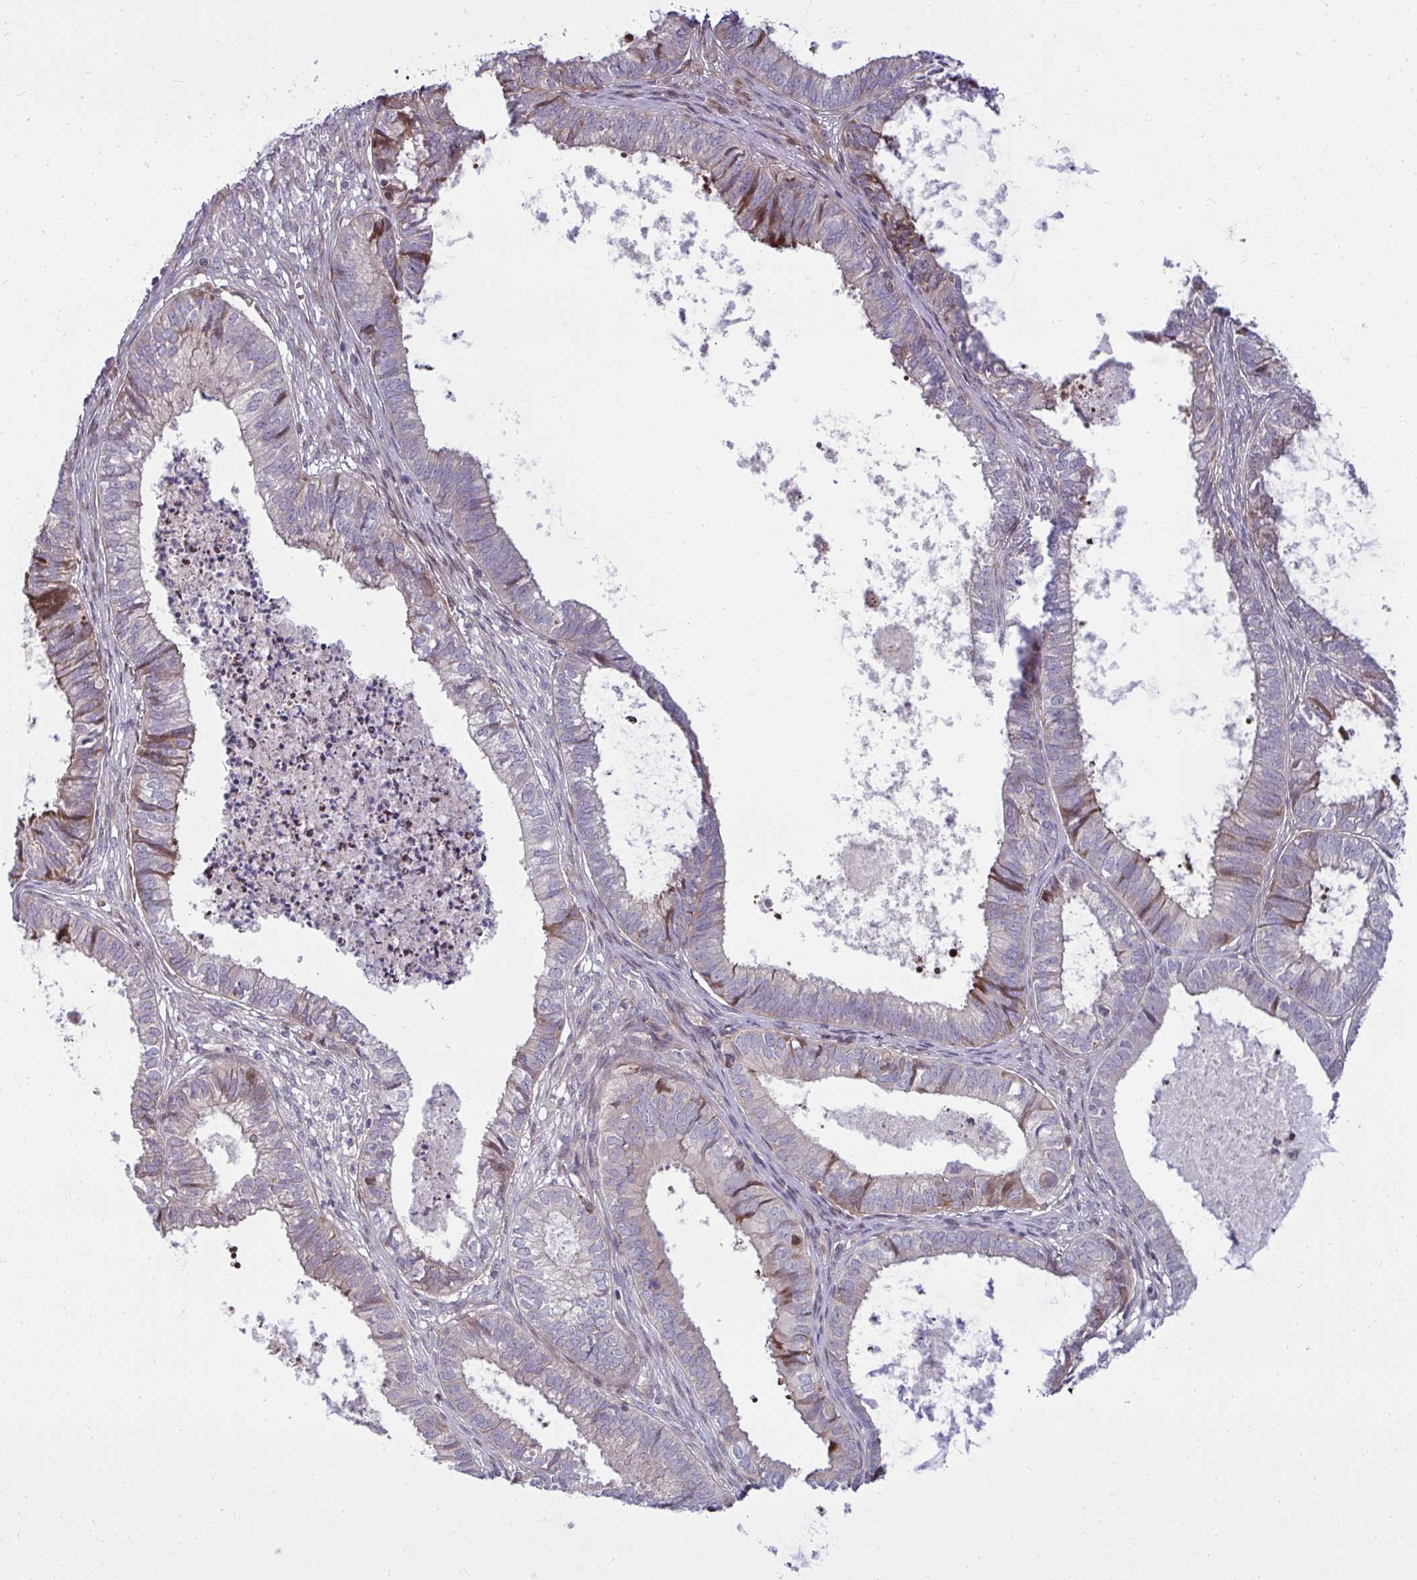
{"staining": {"intensity": "moderate", "quantity": "<25%", "location": "cytoplasmic/membranous"}, "tissue": "ovarian cancer", "cell_type": "Tumor cells", "image_type": "cancer", "snomed": [{"axis": "morphology", "description": "Carcinoma, endometroid"}, {"axis": "topography", "description": "Ovary"}], "caption": "Human ovarian endometroid carcinoma stained with a protein marker reveals moderate staining in tumor cells.", "gene": "ZSCAN9", "patient": {"sex": "female", "age": 64}}